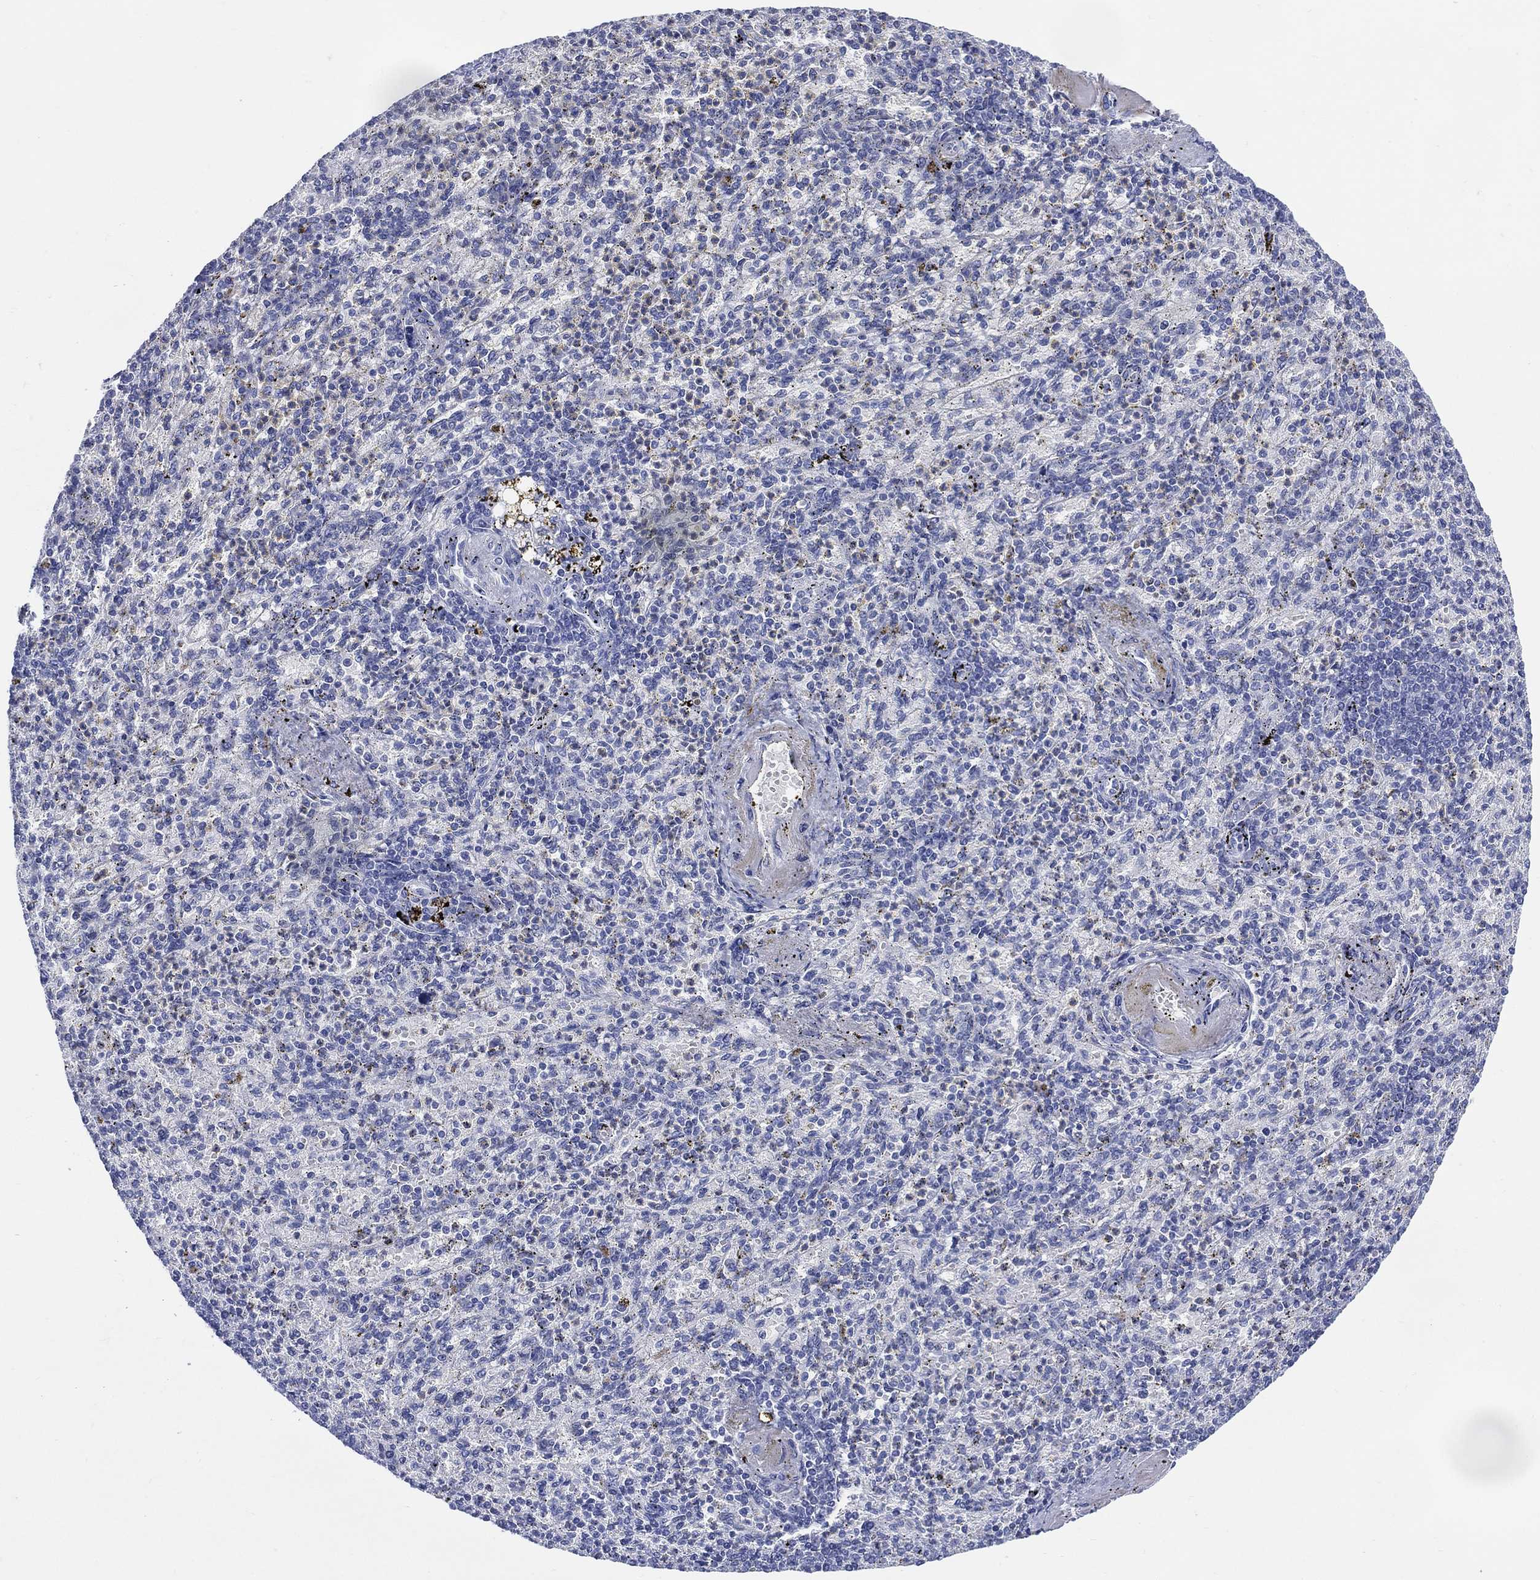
{"staining": {"intensity": "negative", "quantity": "none", "location": "none"}, "tissue": "spleen", "cell_type": "Cells in red pulp", "image_type": "normal", "snomed": [{"axis": "morphology", "description": "Normal tissue, NOS"}, {"axis": "topography", "description": "Spleen"}], "caption": "There is no significant staining in cells in red pulp of spleen.", "gene": "ENSG00000285953", "patient": {"sex": "female", "age": 74}}